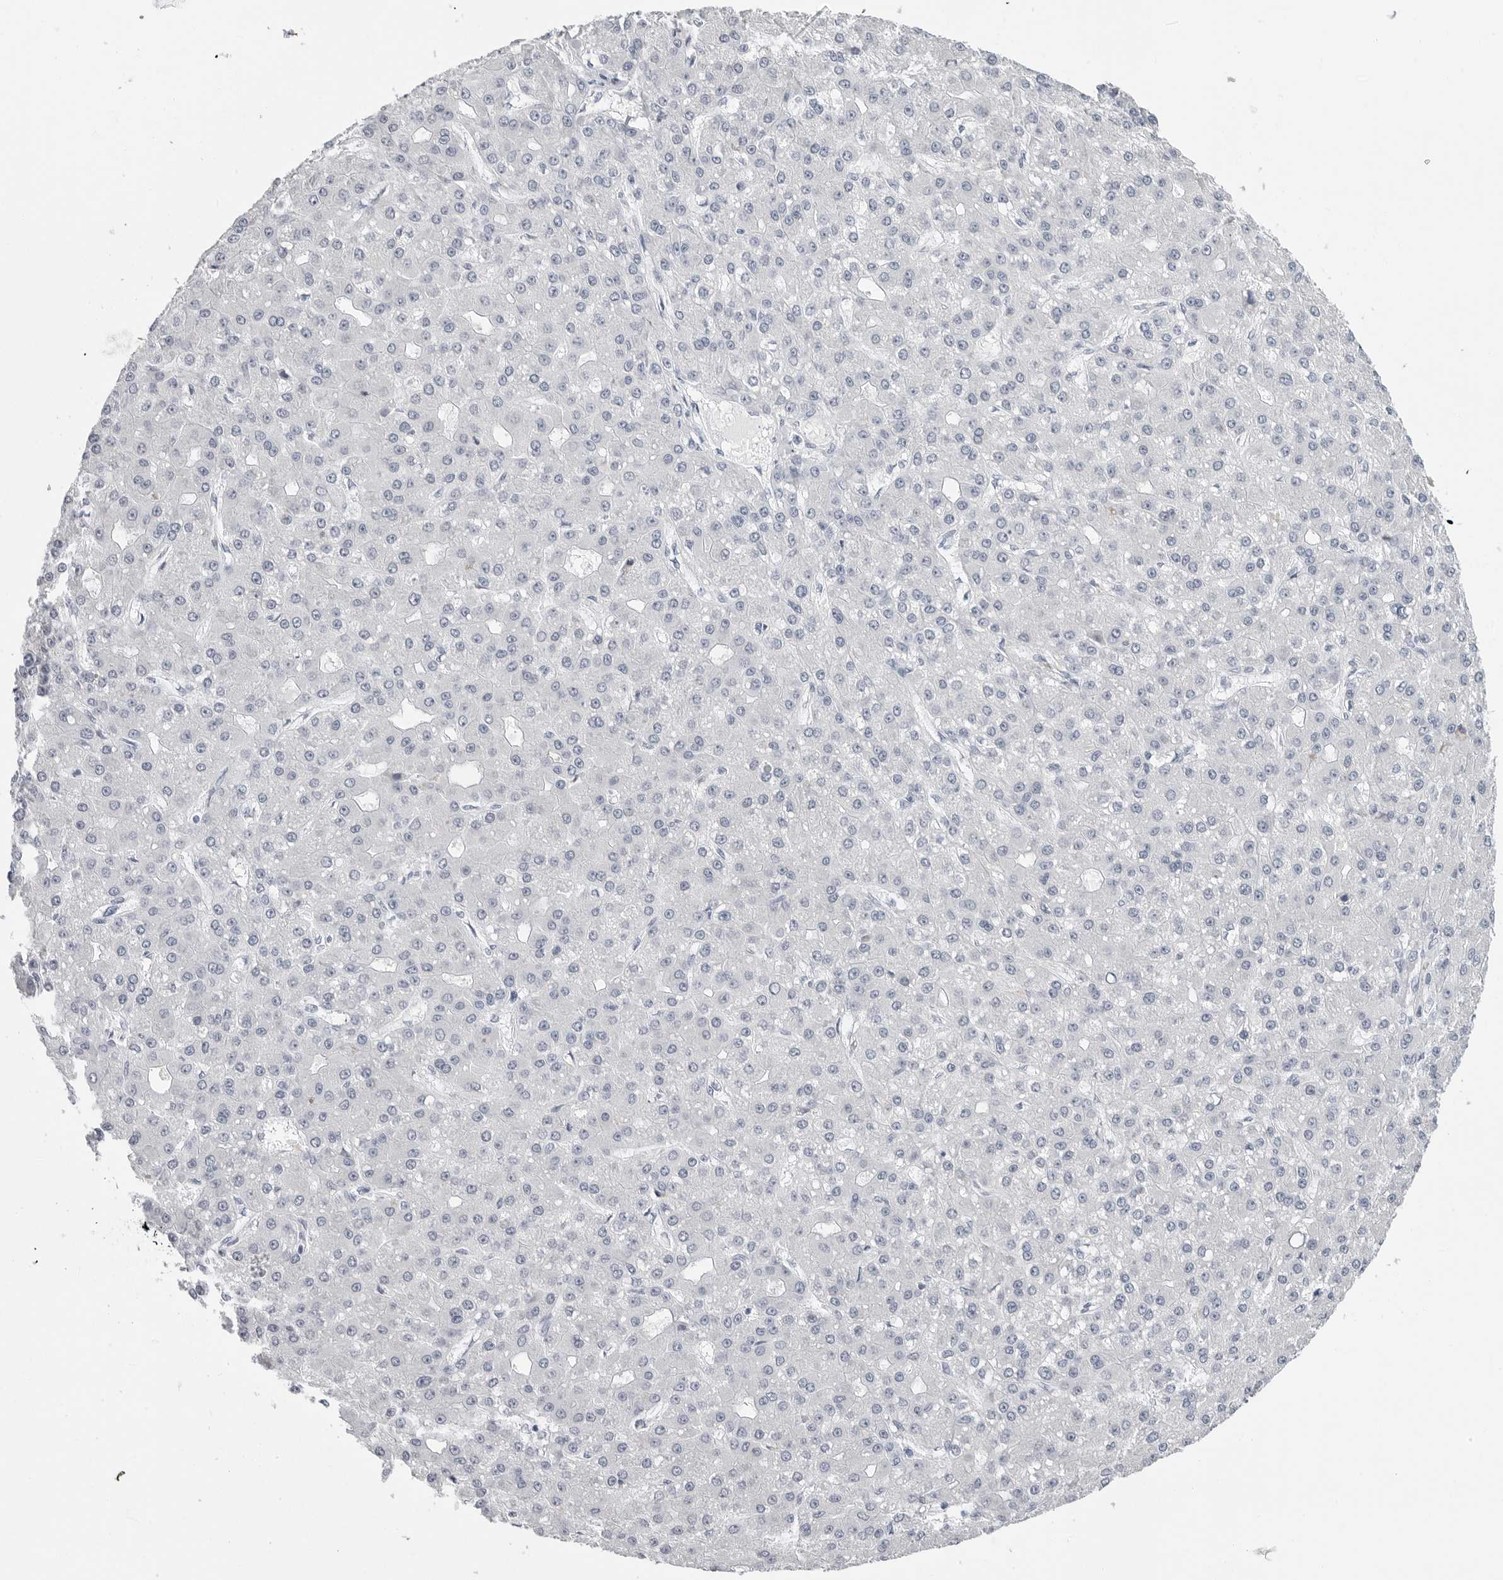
{"staining": {"intensity": "negative", "quantity": "none", "location": "none"}, "tissue": "liver cancer", "cell_type": "Tumor cells", "image_type": "cancer", "snomed": [{"axis": "morphology", "description": "Carcinoma, Hepatocellular, NOS"}, {"axis": "topography", "description": "Liver"}], "caption": "Immunohistochemistry histopathology image of human liver cancer (hepatocellular carcinoma) stained for a protein (brown), which demonstrates no expression in tumor cells.", "gene": "PGA3", "patient": {"sex": "male", "age": 67}}